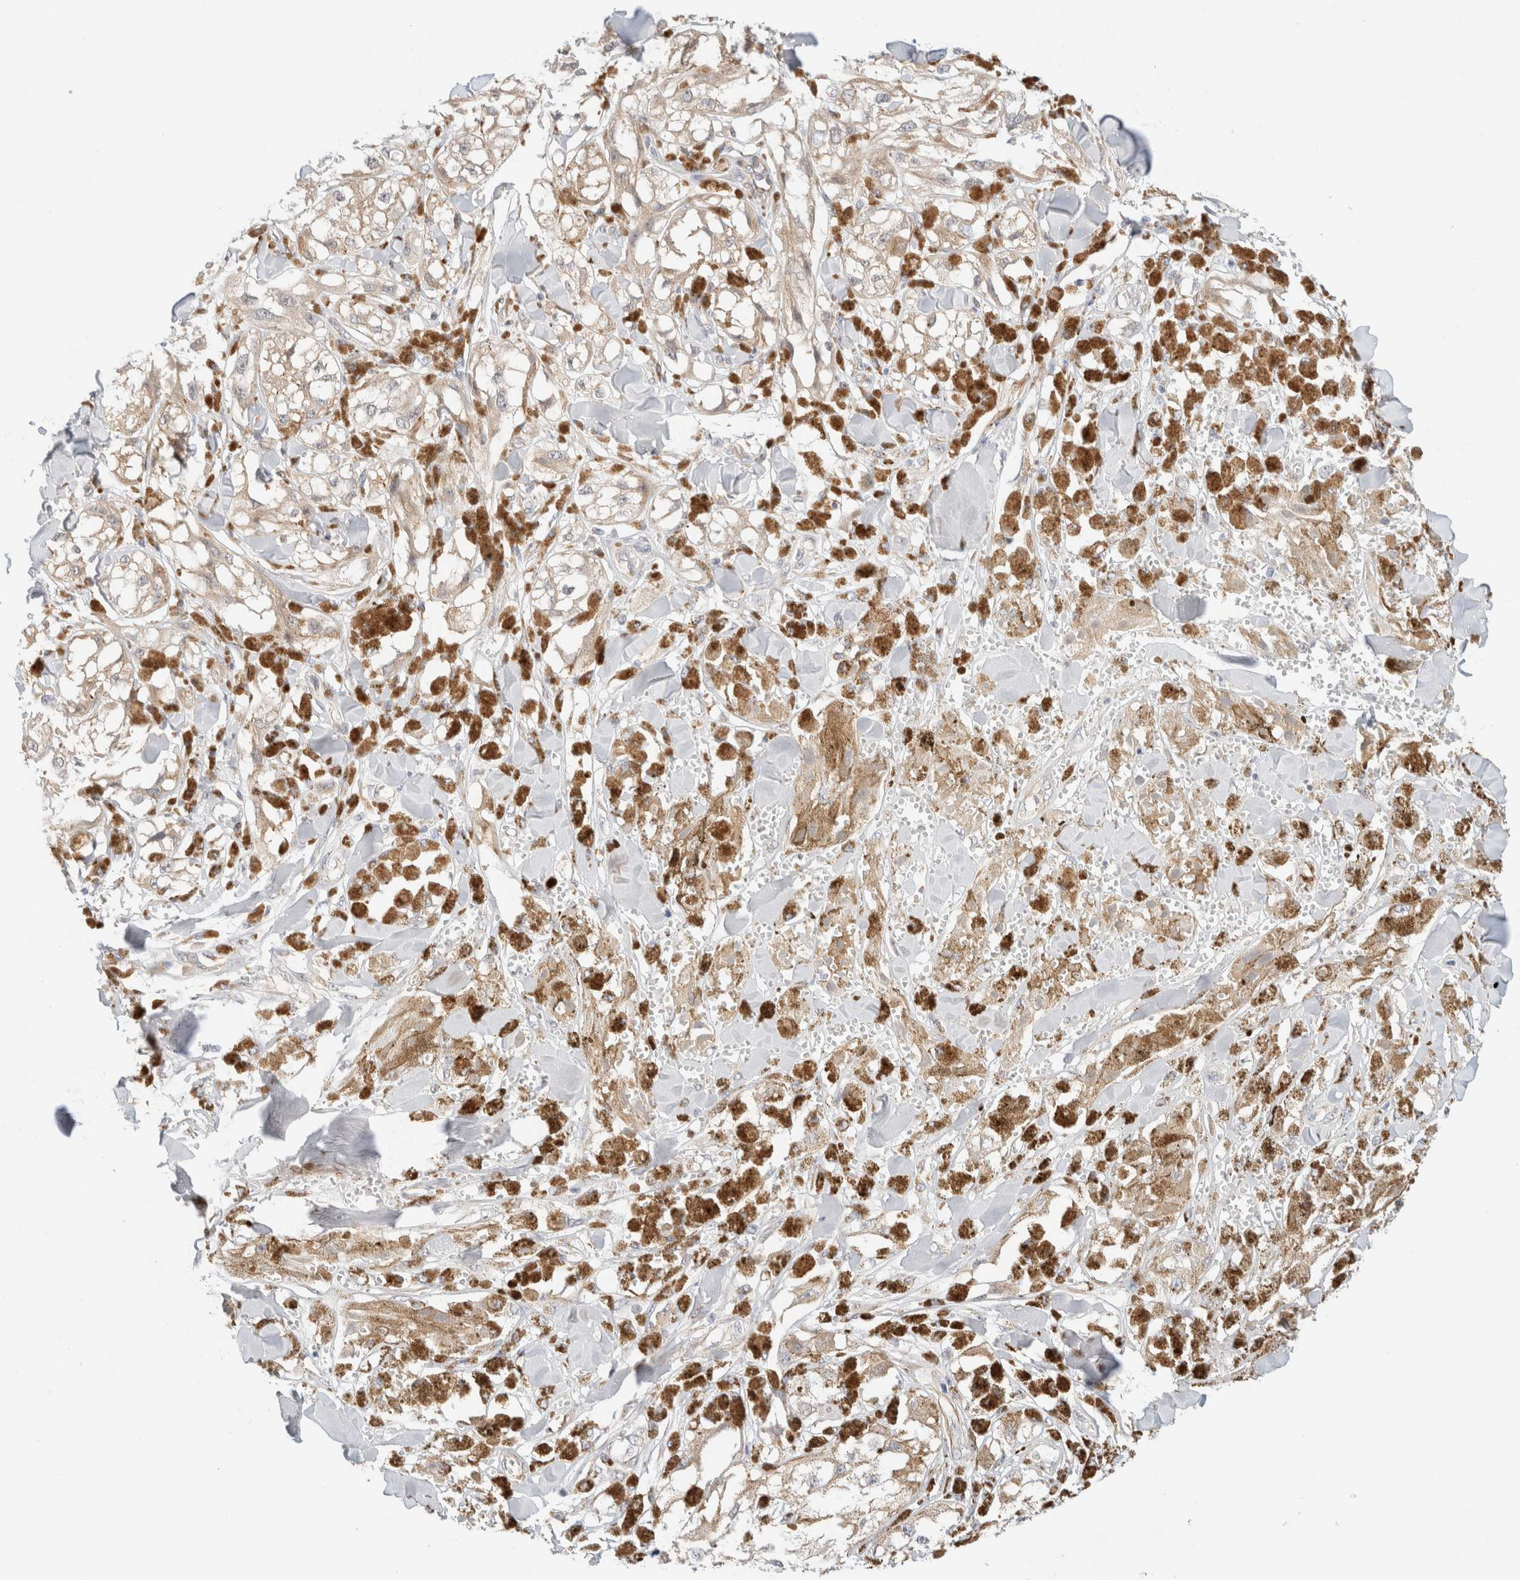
{"staining": {"intensity": "weak", "quantity": ">75%", "location": "cytoplasmic/membranous"}, "tissue": "melanoma", "cell_type": "Tumor cells", "image_type": "cancer", "snomed": [{"axis": "morphology", "description": "Malignant melanoma, NOS"}, {"axis": "topography", "description": "Skin"}], "caption": "Immunohistochemistry (IHC) micrograph of neoplastic tissue: malignant melanoma stained using immunohistochemistry exhibits low levels of weak protein expression localized specifically in the cytoplasmic/membranous of tumor cells, appearing as a cytoplasmic/membranous brown color.", "gene": "UNC13B", "patient": {"sex": "male", "age": 88}}